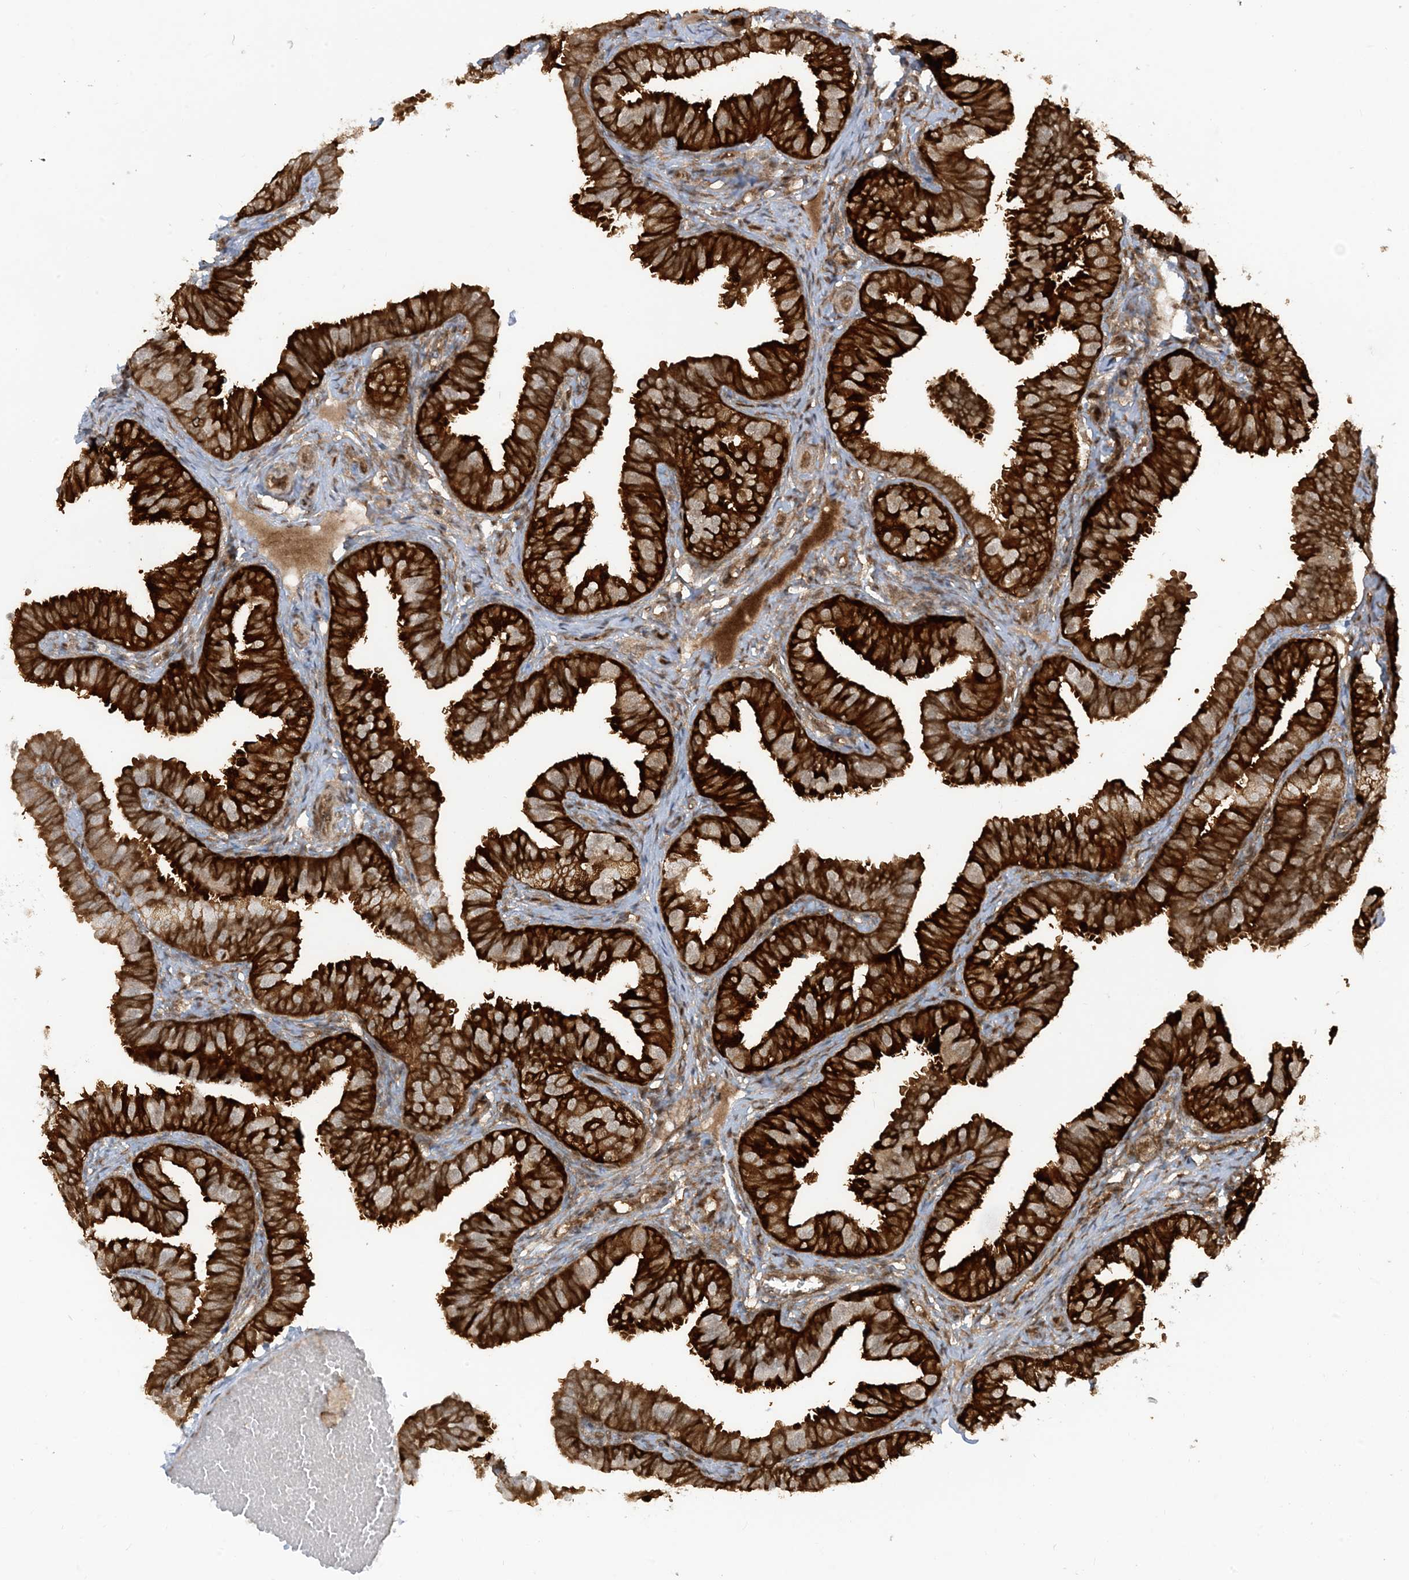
{"staining": {"intensity": "strong", "quantity": ">75%", "location": "cytoplasmic/membranous"}, "tissue": "fallopian tube", "cell_type": "Glandular cells", "image_type": "normal", "snomed": [{"axis": "morphology", "description": "Normal tissue, NOS"}, {"axis": "topography", "description": "Fallopian tube"}], "caption": "This histopathology image reveals normal fallopian tube stained with immunohistochemistry to label a protein in brown. The cytoplasmic/membranous of glandular cells show strong positivity for the protein. Nuclei are counter-stained blue.", "gene": "CERT1", "patient": {"sex": "female", "age": 35}}